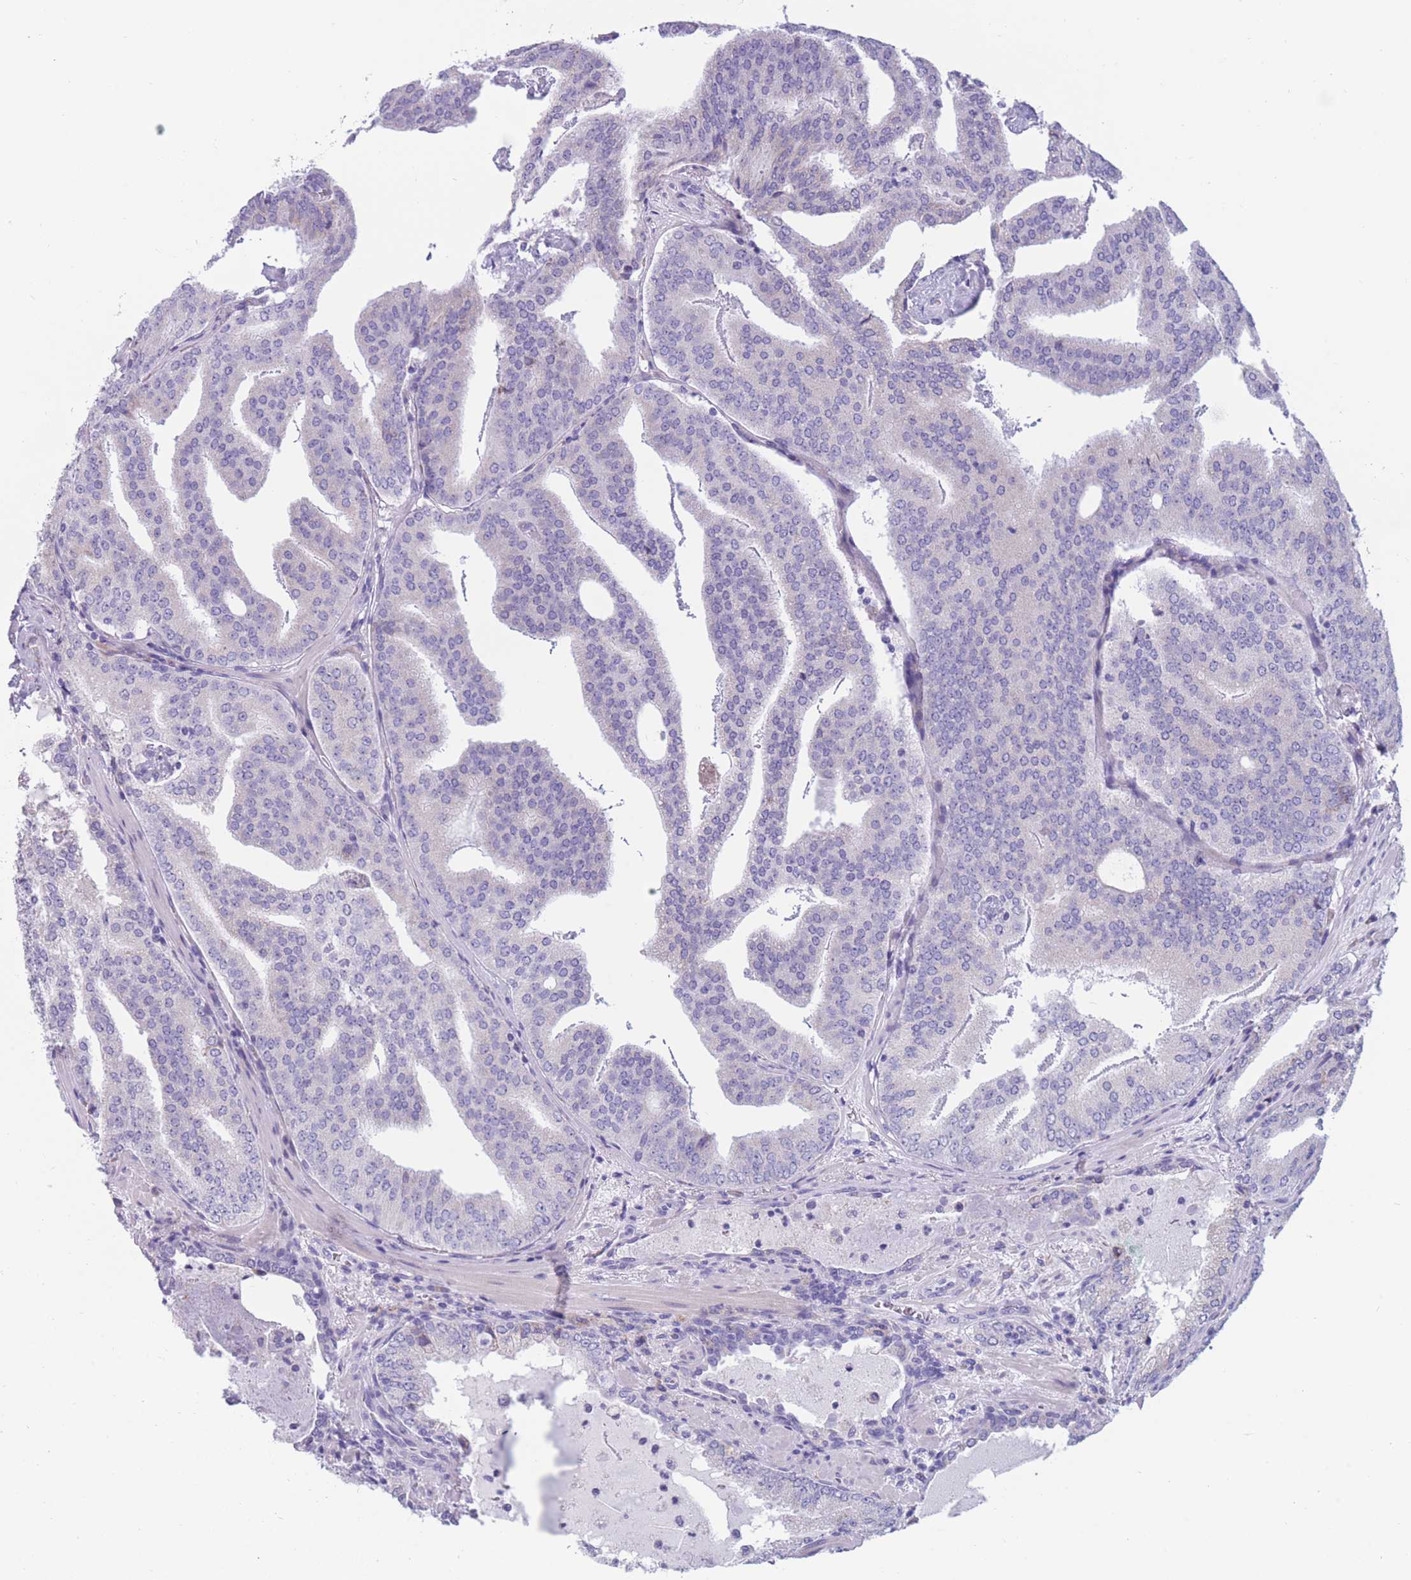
{"staining": {"intensity": "negative", "quantity": "none", "location": "none"}, "tissue": "prostate cancer", "cell_type": "Tumor cells", "image_type": "cancer", "snomed": [{"axis": "morphology", "description": "Adenocarcinoma, High grade"}, {"axis": "topography", "description": "Prostate"}], "caption": "A histopathology image of human adenocarcinoma (high-grade) (prostate) is negative for staining in tumor cells.", "gene": "COL27A1", "patient": {"sex": "male", "age": 68}}